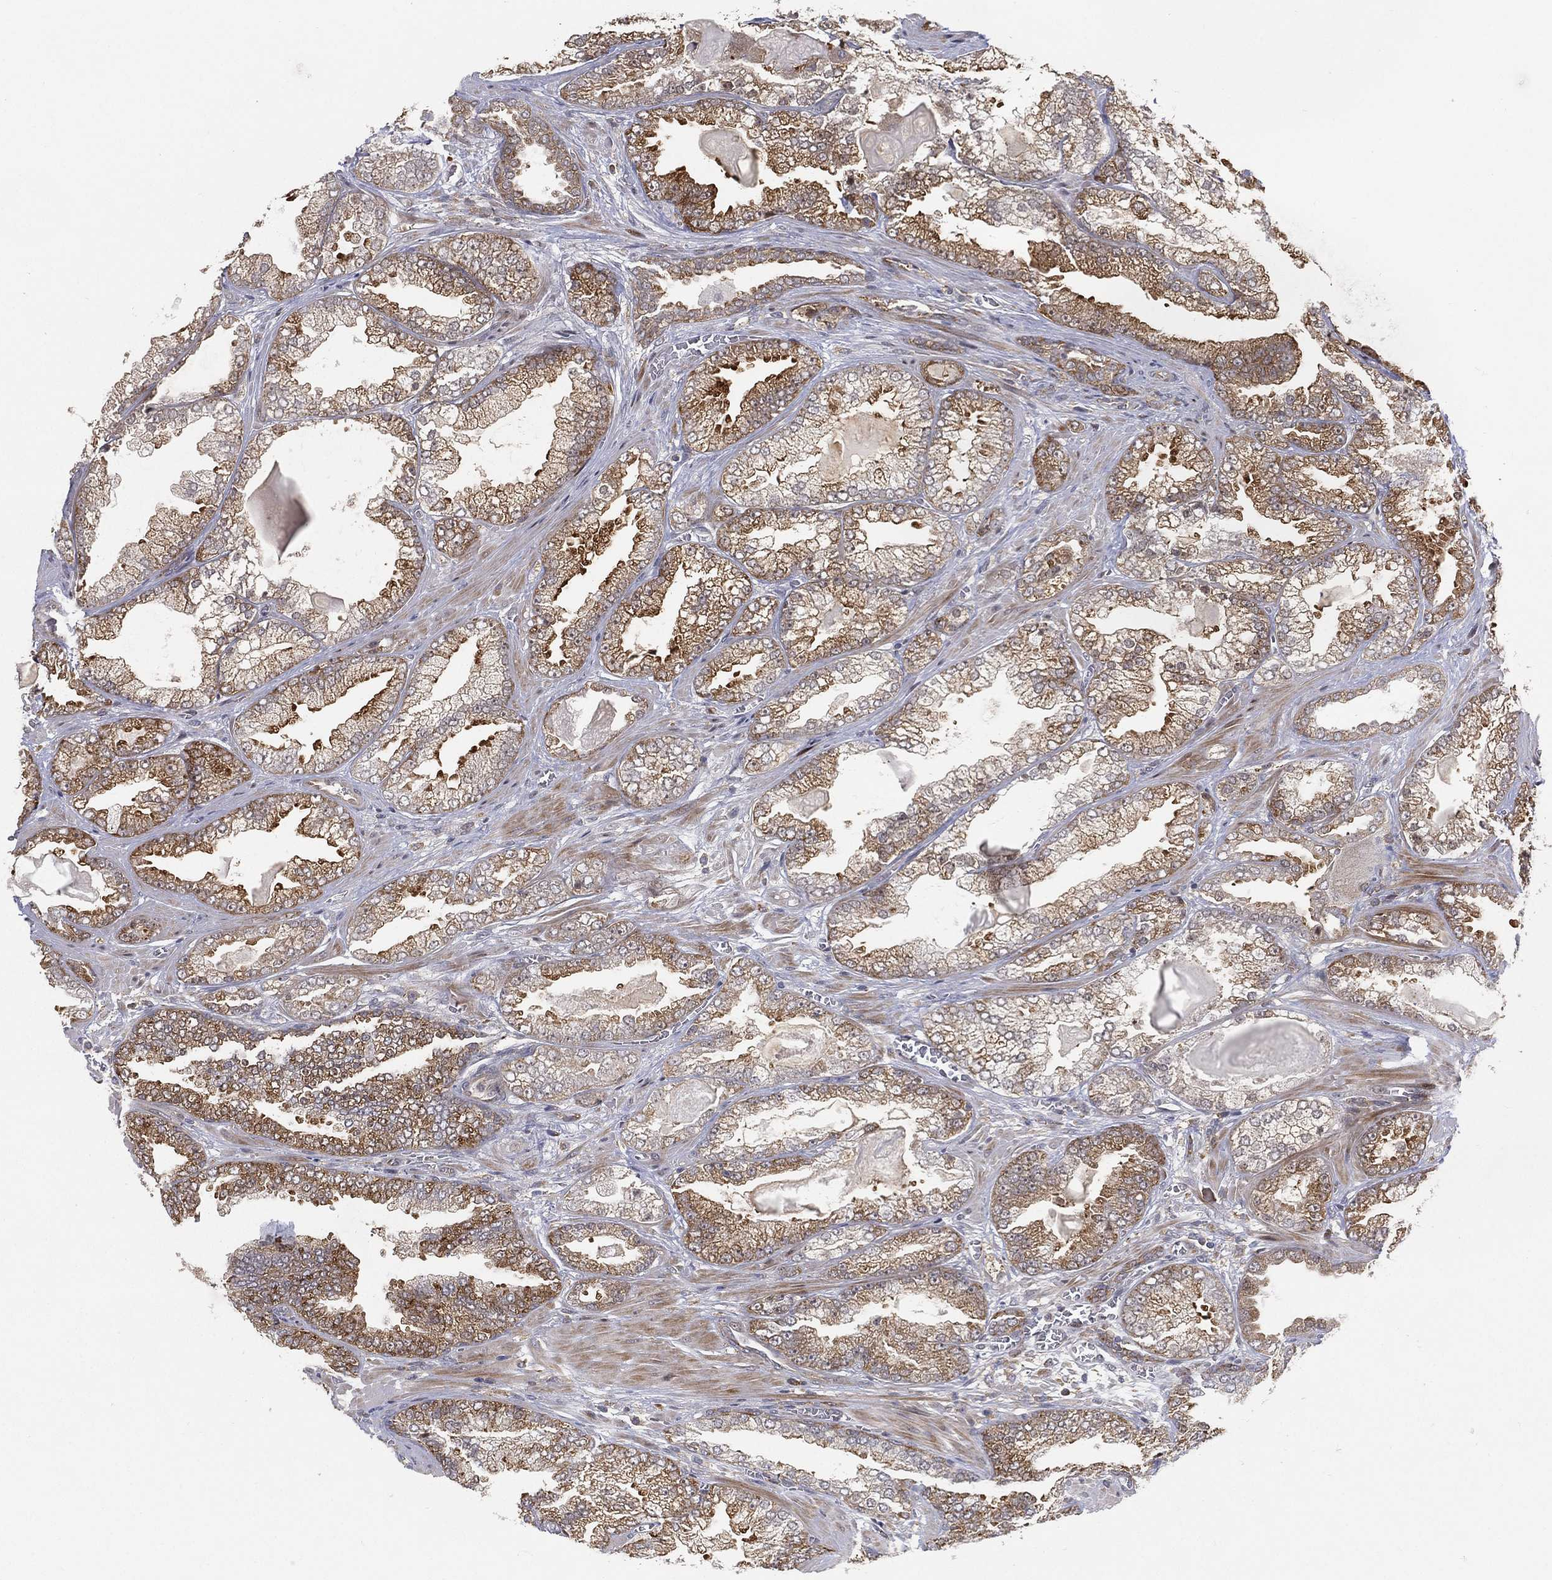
{"staining": {"intensity": "moderate", "quantity": ">75%", "location": "cytoplasmic/membranous"}, "tissue": "prostate cancer", "cell_type": "Tumor cells", "image_type": "cancer", "snomed": [{"axis": "morphology", "description": "Adenocarcinoma, Low grade"}, {"axis": "topography", "description": "Prostate"}], "caption": "Protein expression analysis of human prostate low-grade adenocarcinoma reveals moderate cytoplasmic/membranous positivity in approximately >75% of tumor cells.", "gene": "TMTC4", "patient": {"sex": "male", "age": 57}}